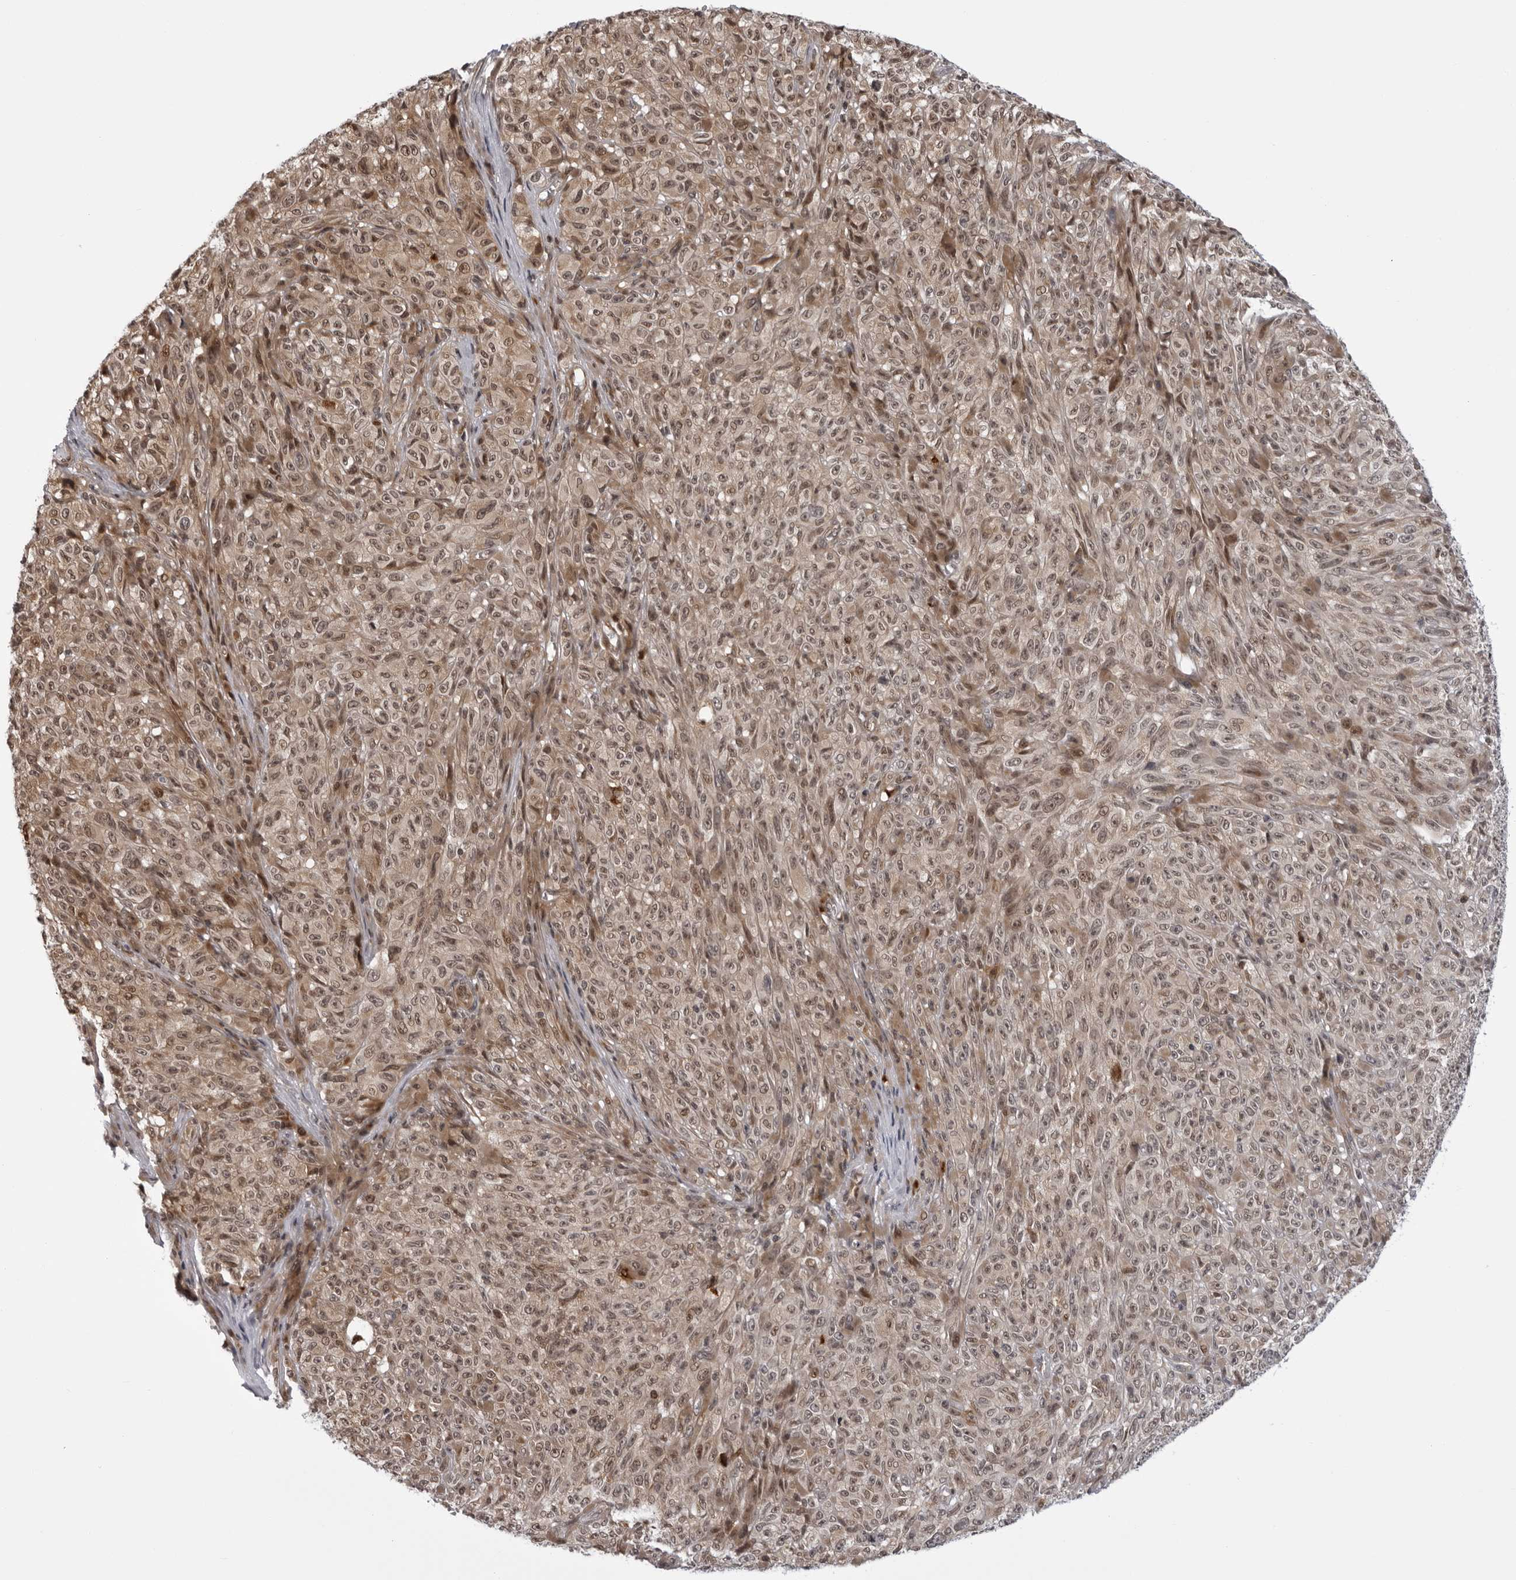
{"staining": {"intensity": "moderate", "quantity": ">75%", "location": "cytoplasmic/membranous,nuclear"}, "tissue": "melanoma", "cell_type": "Tumor cells", "image_type": "cancer", "snomed": [{"axis": "morphology", "description": "Malignant melanoma, NOS"}, {"axis": "topography", "description": "Skin"}], "caption": "Melanoma stained with DAB (3,3'-diaminobenzidine) immunohistochemistry exhibits medium levels of moderate cytoplasmic/membranous and nuclear expression in approximately >75% of tumor cells.", "gene": "GCSAML", "patient": {"sex": "female", "age": 82}}